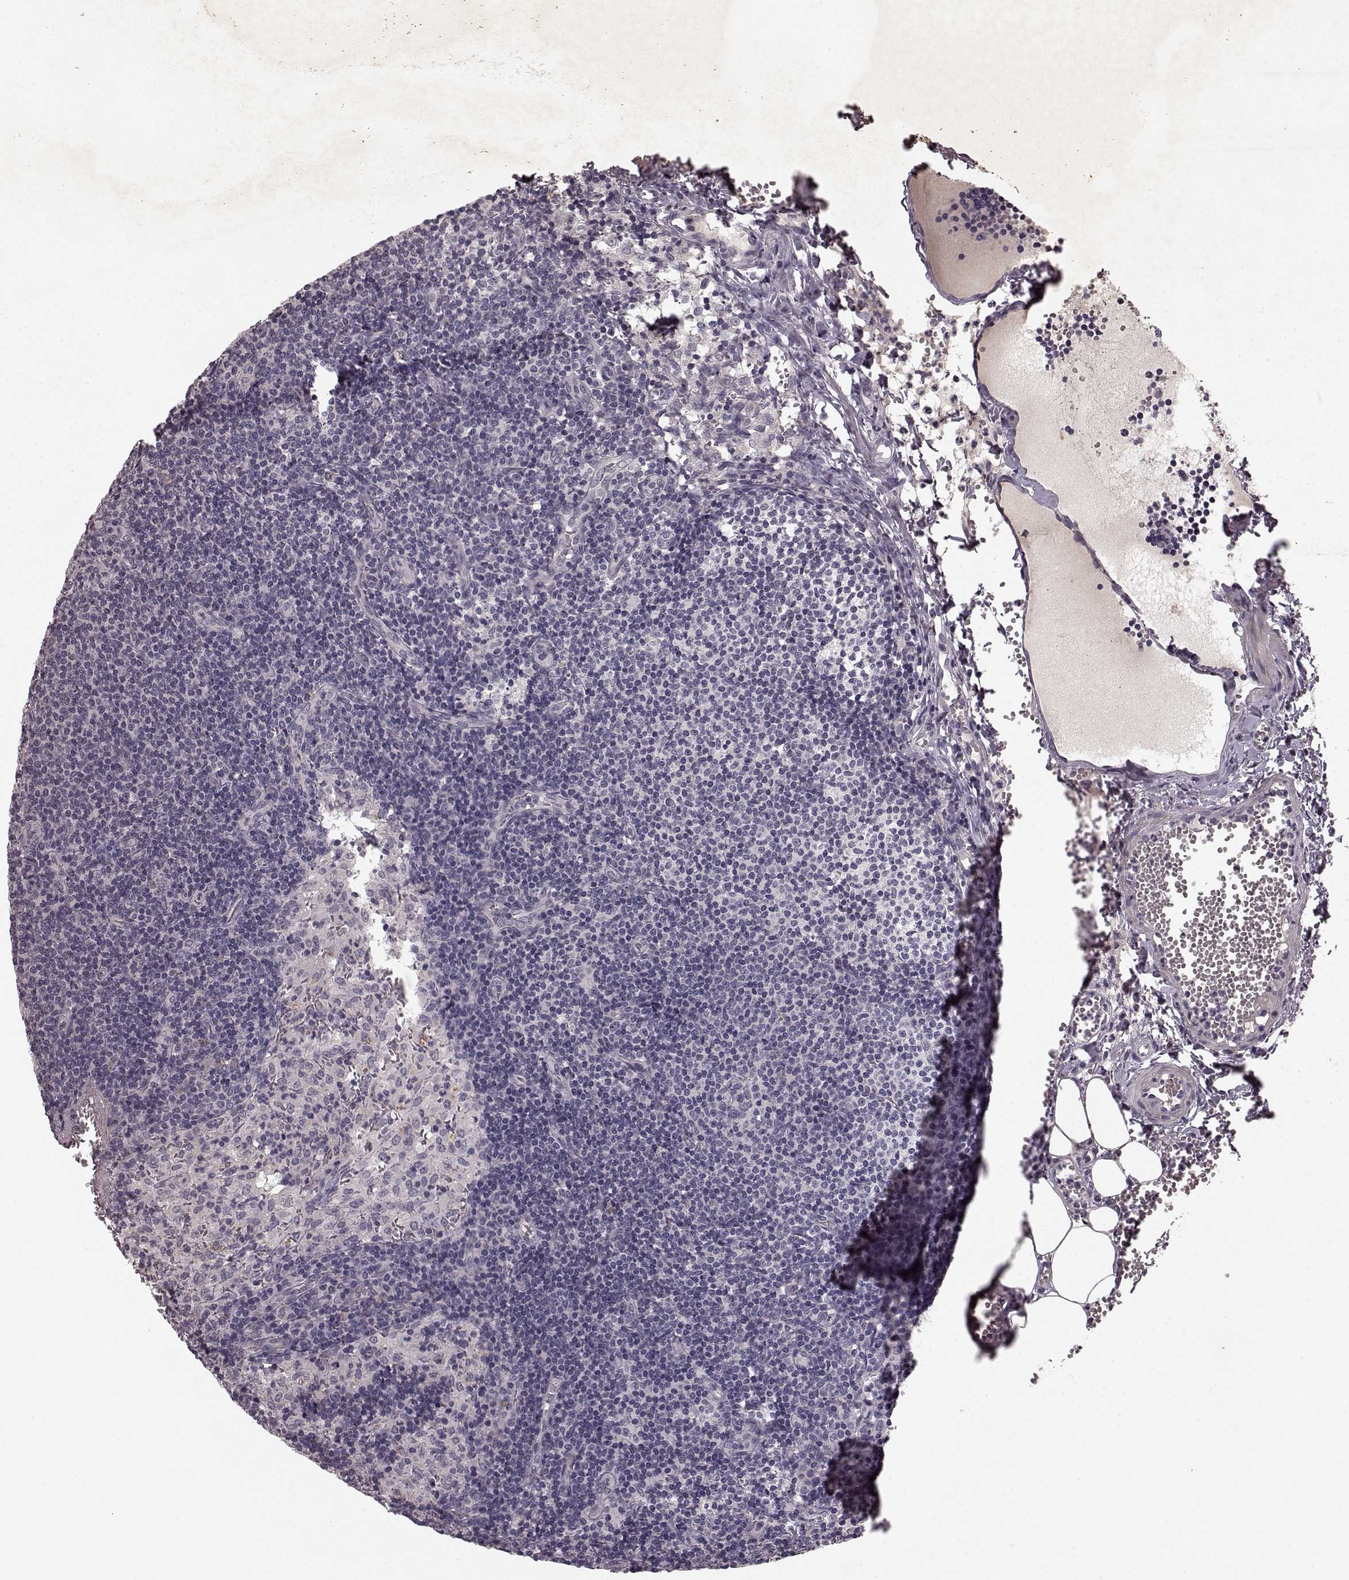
{"staining": {"intensity": "negative", "quantity": "none", "location": "none"}, "tissue": "lymph node", "cell_type": "Germinal center cells", "image_type": "normal", "snomed": [{"axis": "morphology", "description": "Normal tissue, NOS"}, {"axis": "topography", "description": "Lymph node"}], "caption": "IHC image of benign human lymph node stained for a protein (brown), which reveals no positivity in germinal center cells.", "gene": "SLC22A18", "patient": {"sex": "female", "age": 50}}